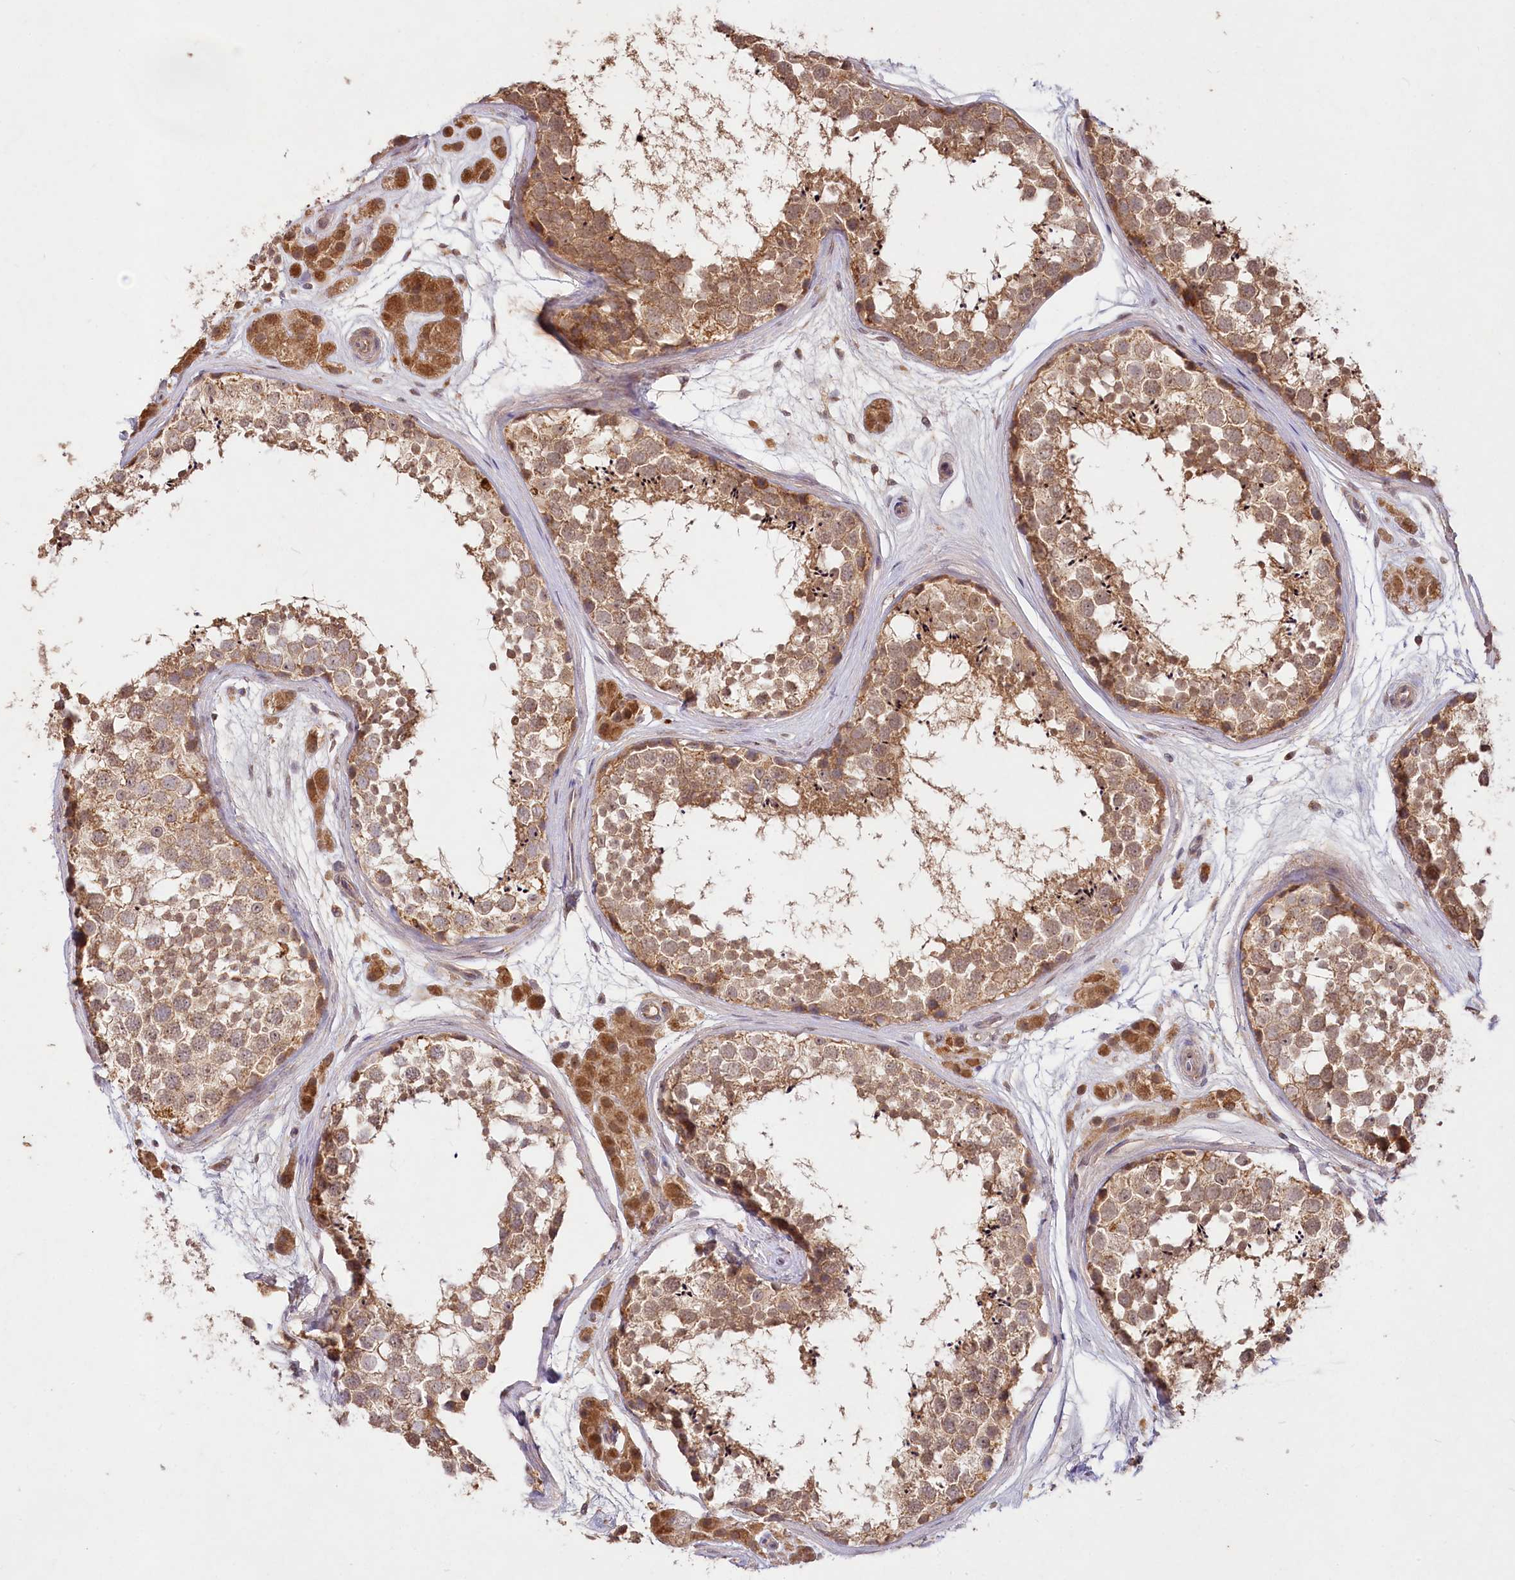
{"staining": {"intensity": "moderate", "quantity": ">75%", "location": "cytoplasmic/membranous"}, "tissue": "testis", "cell_type": "Cells in seminiferous ducts", "image_type": "normal", "snomed": [{"axis": "morphology", "description": "Normal tissue, NOS"}, {"axis": "topography", "description": "Testis"}], "caption": "Human testis stained with a brown dye exhibits moderate cytoplasmic/membranous positive positivity in about >75% of cells in seminiferous ducts.", "gene": "IRAK1BP1", "patient": {"sex": "male", "age": 56}}